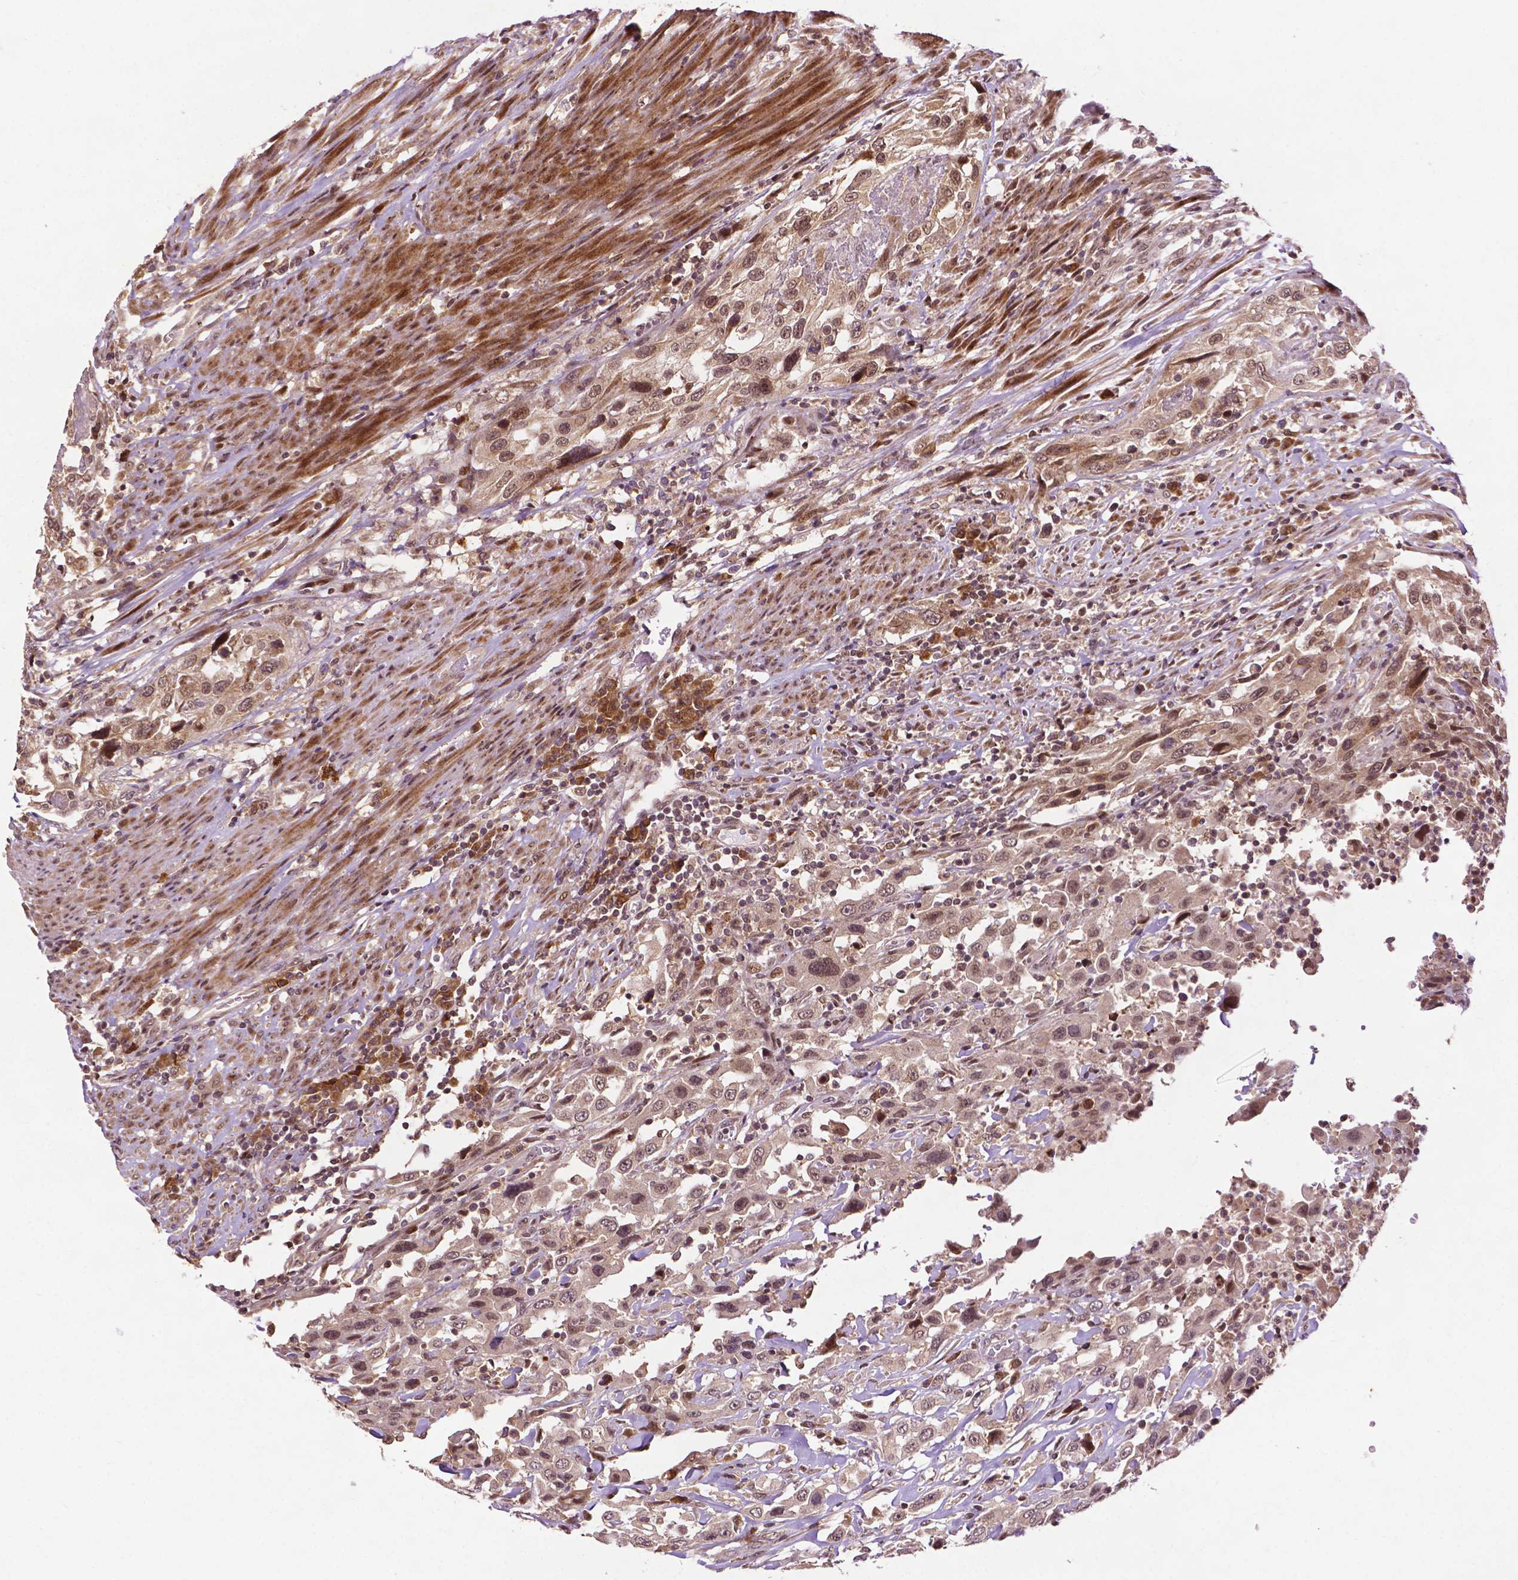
{"staining": {"intensity": "moderate", "quantity": ">75%", "location": "cytoplasmic/membranous,nuclear"}, "tissue": "urothelial cancer", "cell_type": "Tumor cells", "image_type": "cancer", "snomed": [{"axis": "morphology", "description": "Urothelial carcinoma, High grade"}, {"axis": "topography", "description": "Urinary bladder"}], "caption": "Brown immunohistochemical staining in urothelial cancer reveals moderate cytoplasmic/membranous and nuclear staining in approximately >75% of tumor cells. The staining is performed using DAB brown chromogen to label protein expression. The nuclei are counter-stained blue using hematoxylin.", "gene": "TMX2", "patient": {"sex": "male", "age": 61}}